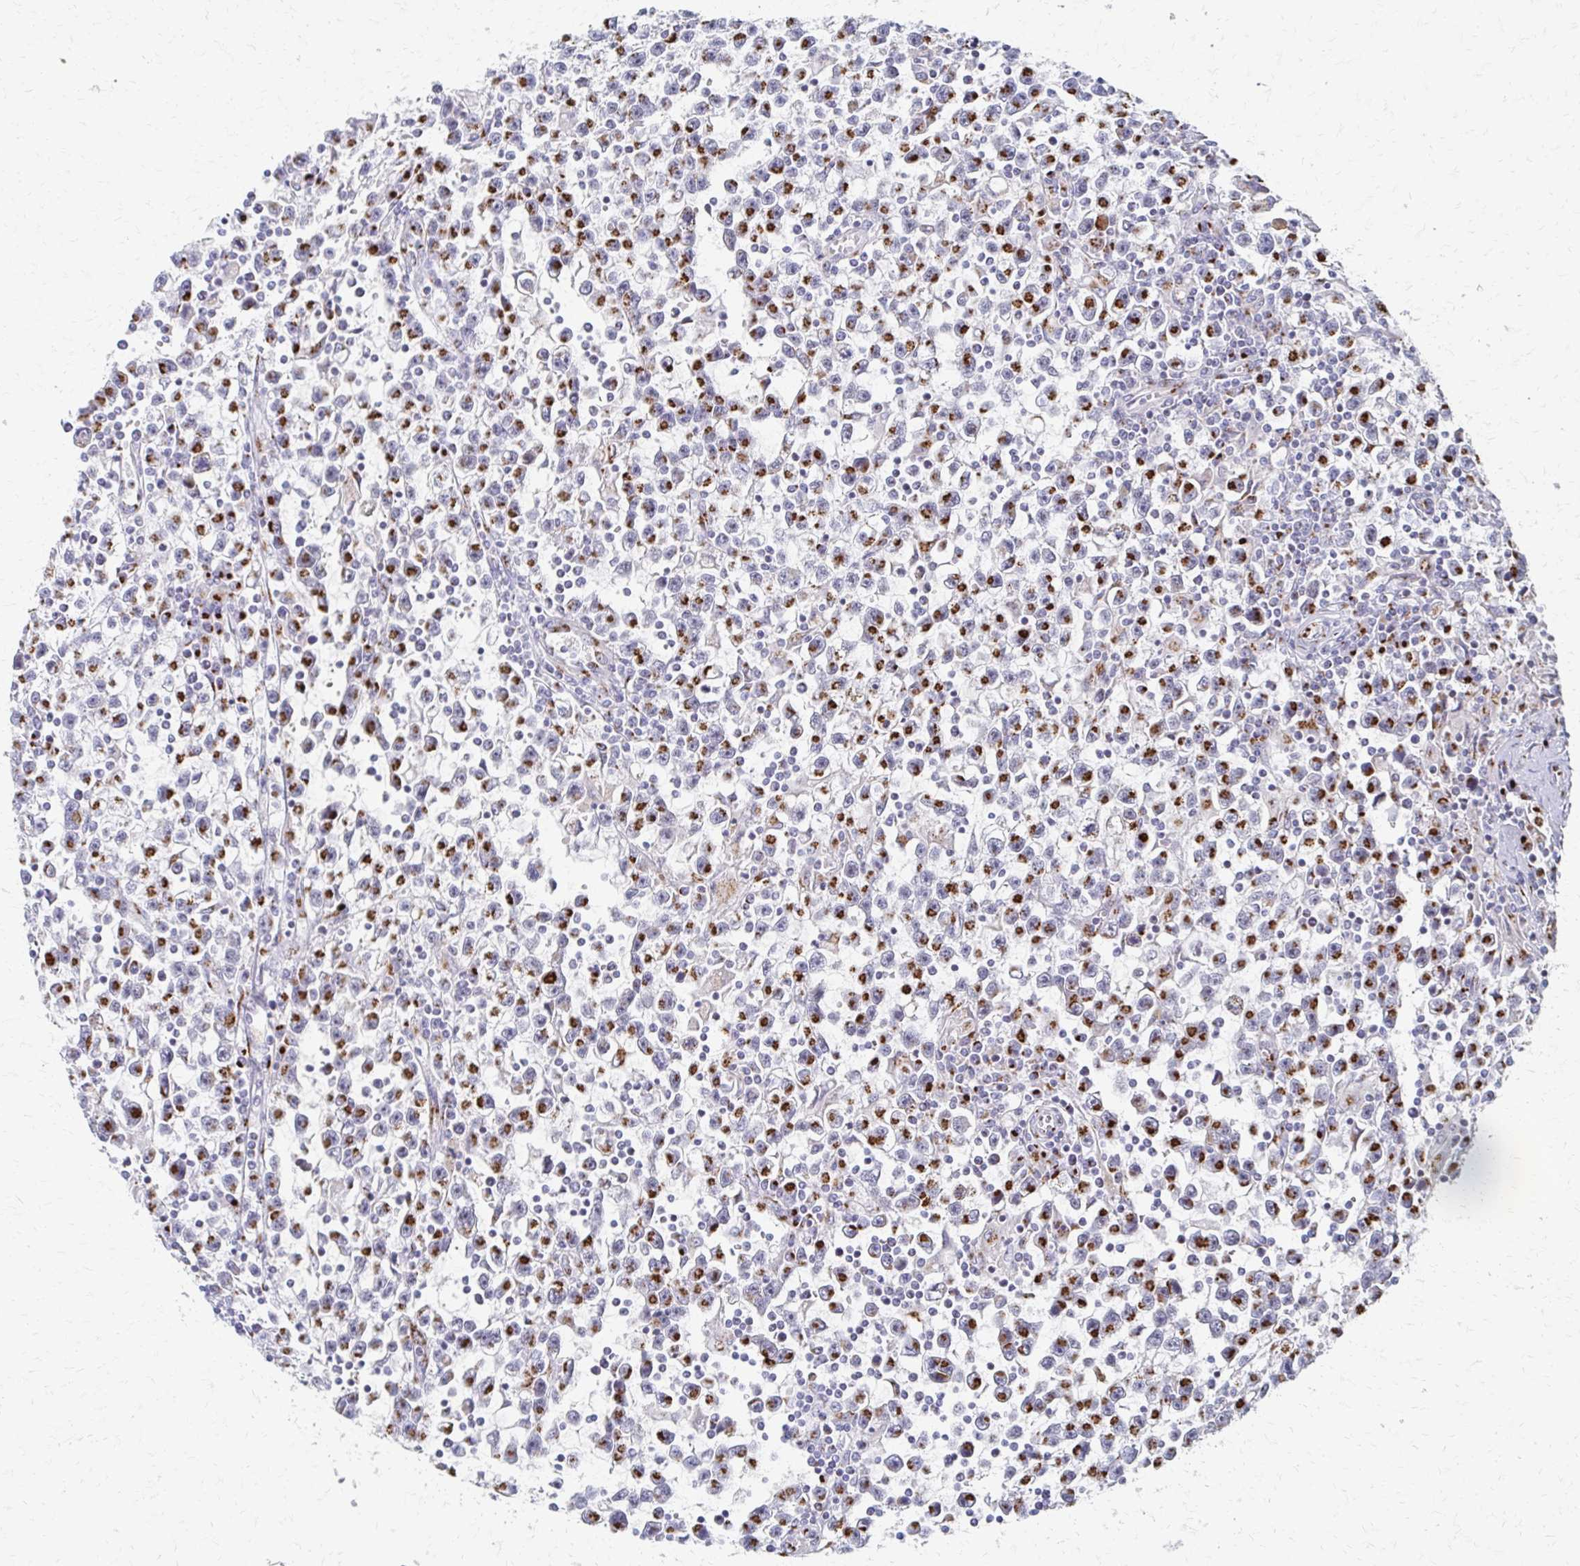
{"staining": {"intensity": "strong", "quantity": ">75%", "location": "cytoplasmic/membranous"}, "tissue": "testis cancer", "cell_type": "Tumor cells", "image_type": "cancer", "snomed": [{"axis": "morphology", "description": "Seminoma, NOS"}, {"axis": "topography", "description": "Testis"}], "caption": "A brown stain labels strong cytoplasmic/membranous staining of a protein in human testis cancer tumor cells.", "gene": "TM9SF1", "patient": {"sex": "male", "age": 31}}